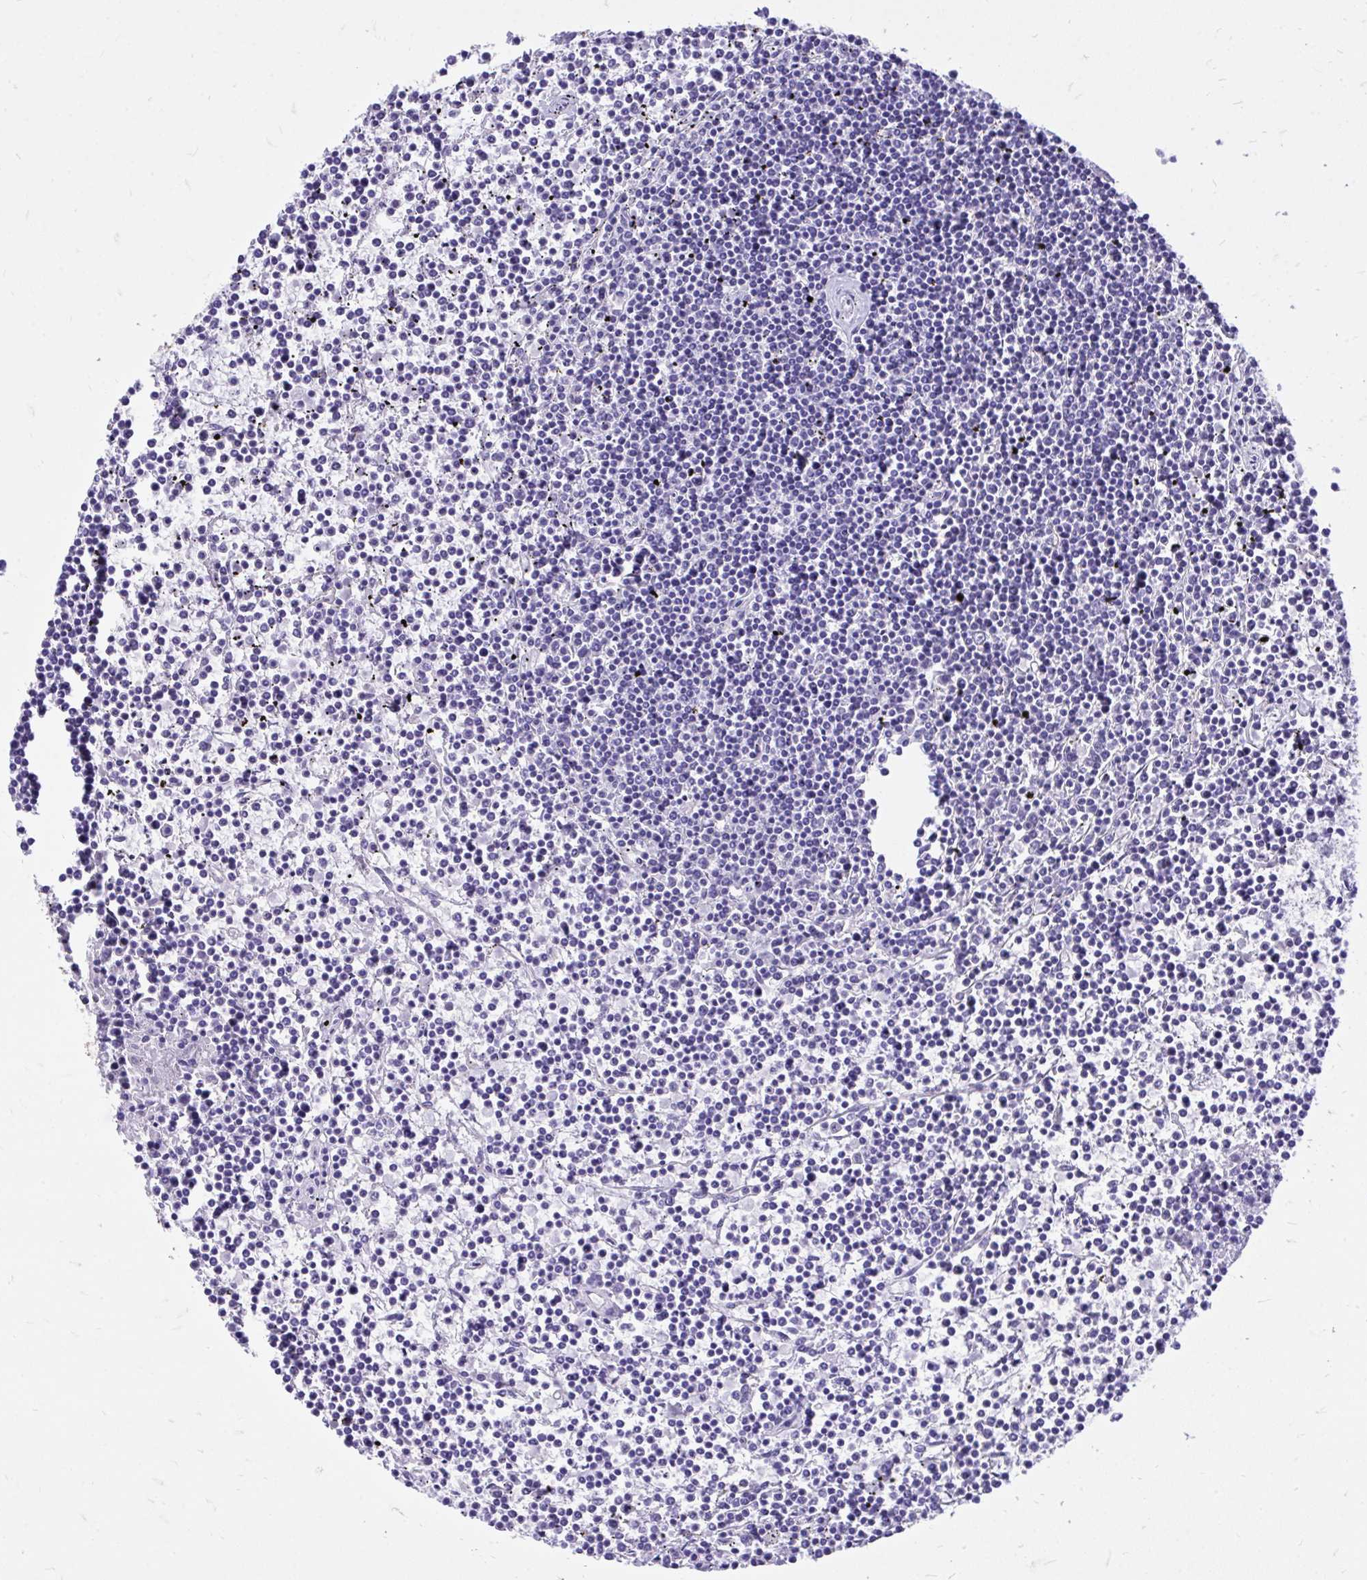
{"staining": {"intensity": "negative", "quantity": "none", "location": "none"}, "tissue": "lymphoma", "cell_type": "Tumor cells", "image_type": "cancer", "snomed": [{"axis": "morphology", "description": "Malignant lymphoma, non-Hodgkin's type, Low grade"}, {"axis": "topography", "description": "Spleen"}], "caption": "Immunohistochemical staining of human lymphoma demonstrates no significant staining in tumor cells. (DAB immunohistochemistry (IHC), high magnification).", "gene": "MON1A", "patient": {"sex": "female", "age": 19}}